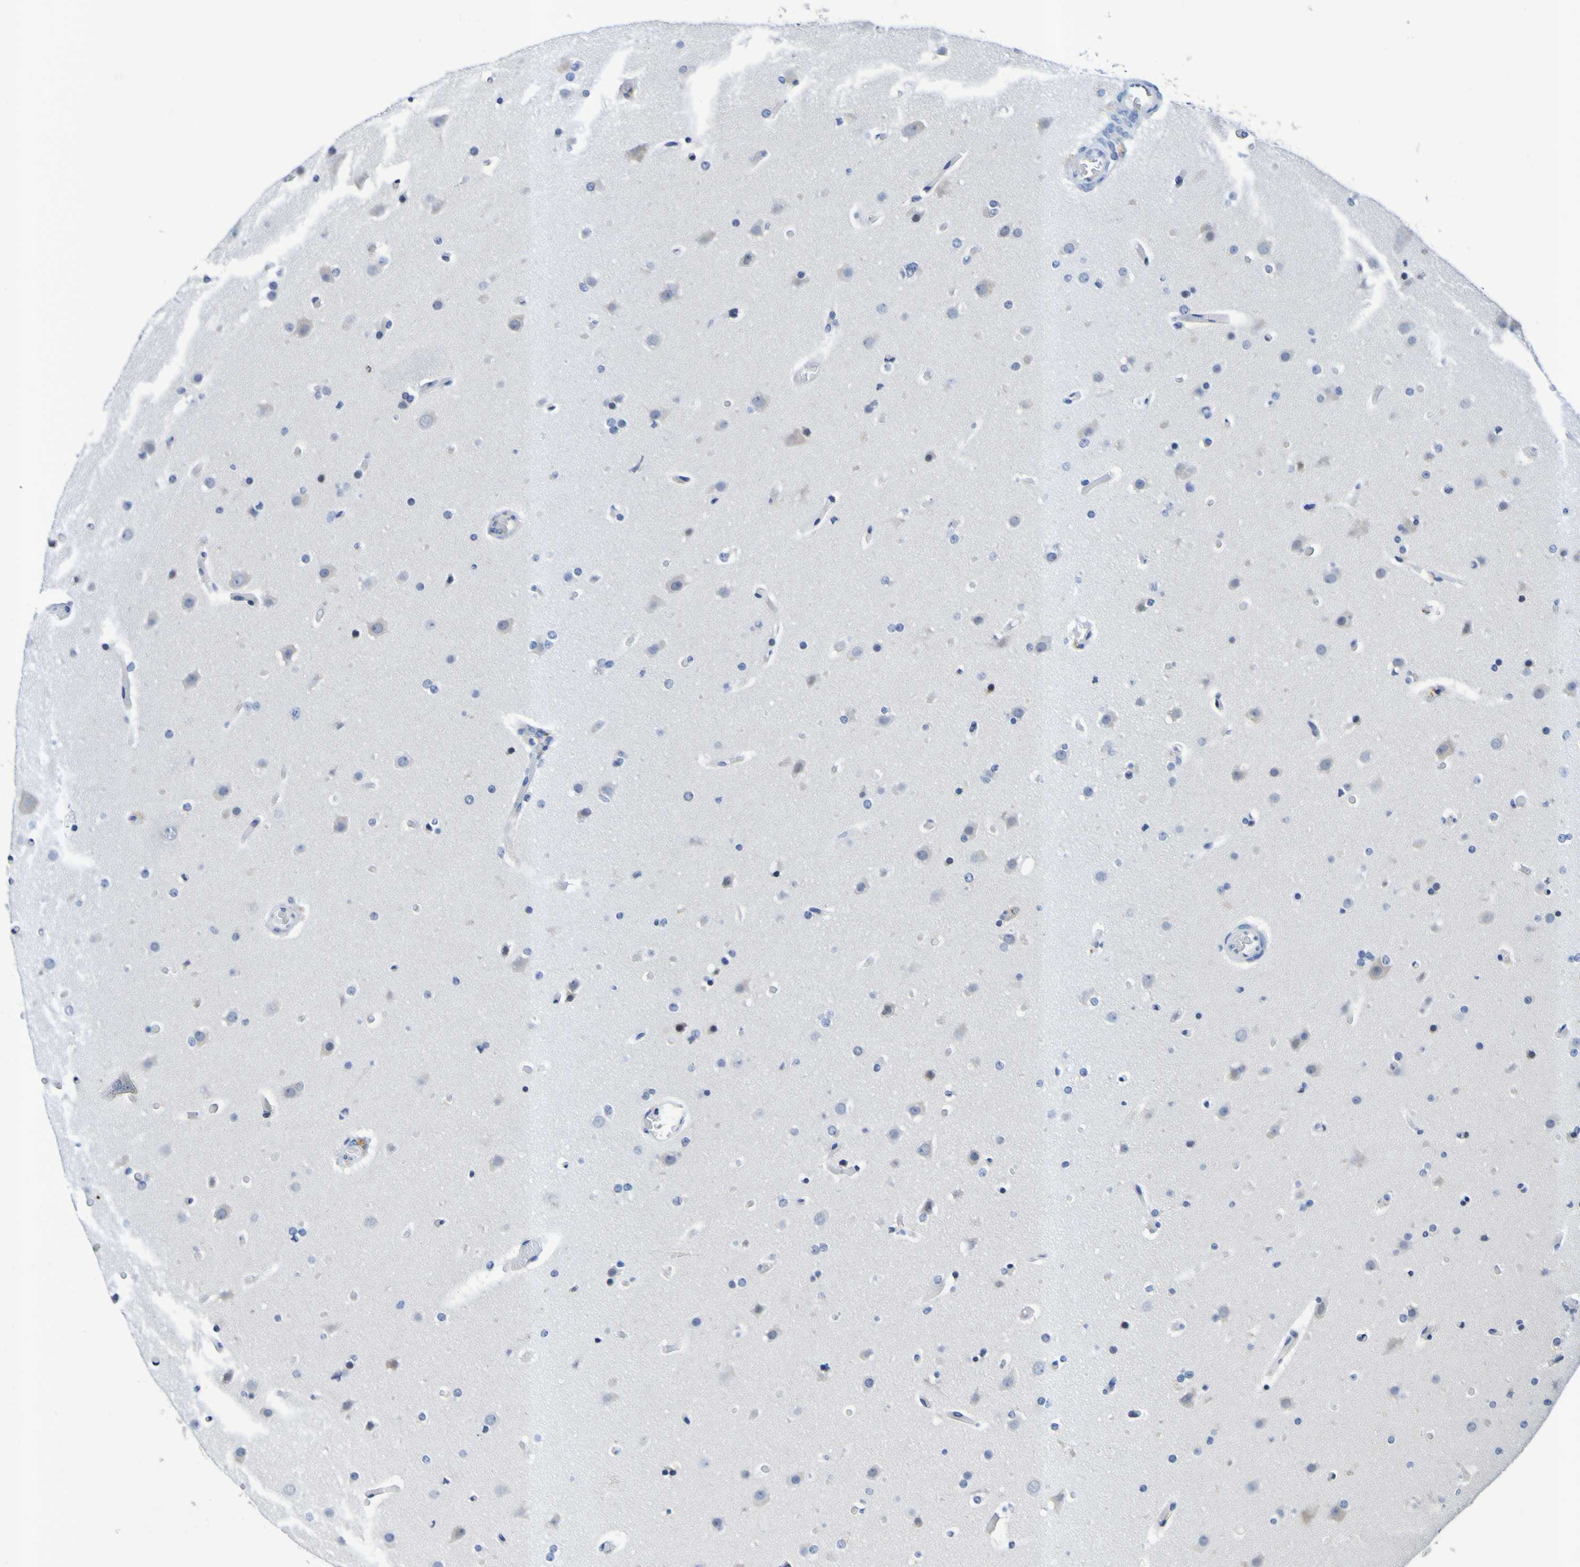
{"staining": {"intensity": "negative", "quantity": "none", "location": "none"}, "tissue": "glioma", "cell_type": "Tumor cells", "image_type": "cancer", "snomed": [{"axis": "morphology", "description": "Glioma, malignant, High grade"}, {"axis": "topography", "description": "Cerebral cortex"}], "caption": "Tumor cells are negative for brown protein staining in high-grade glioma (malignant).", "gene": "VMA21", "patient": {"sex": "female", "age": 36}}